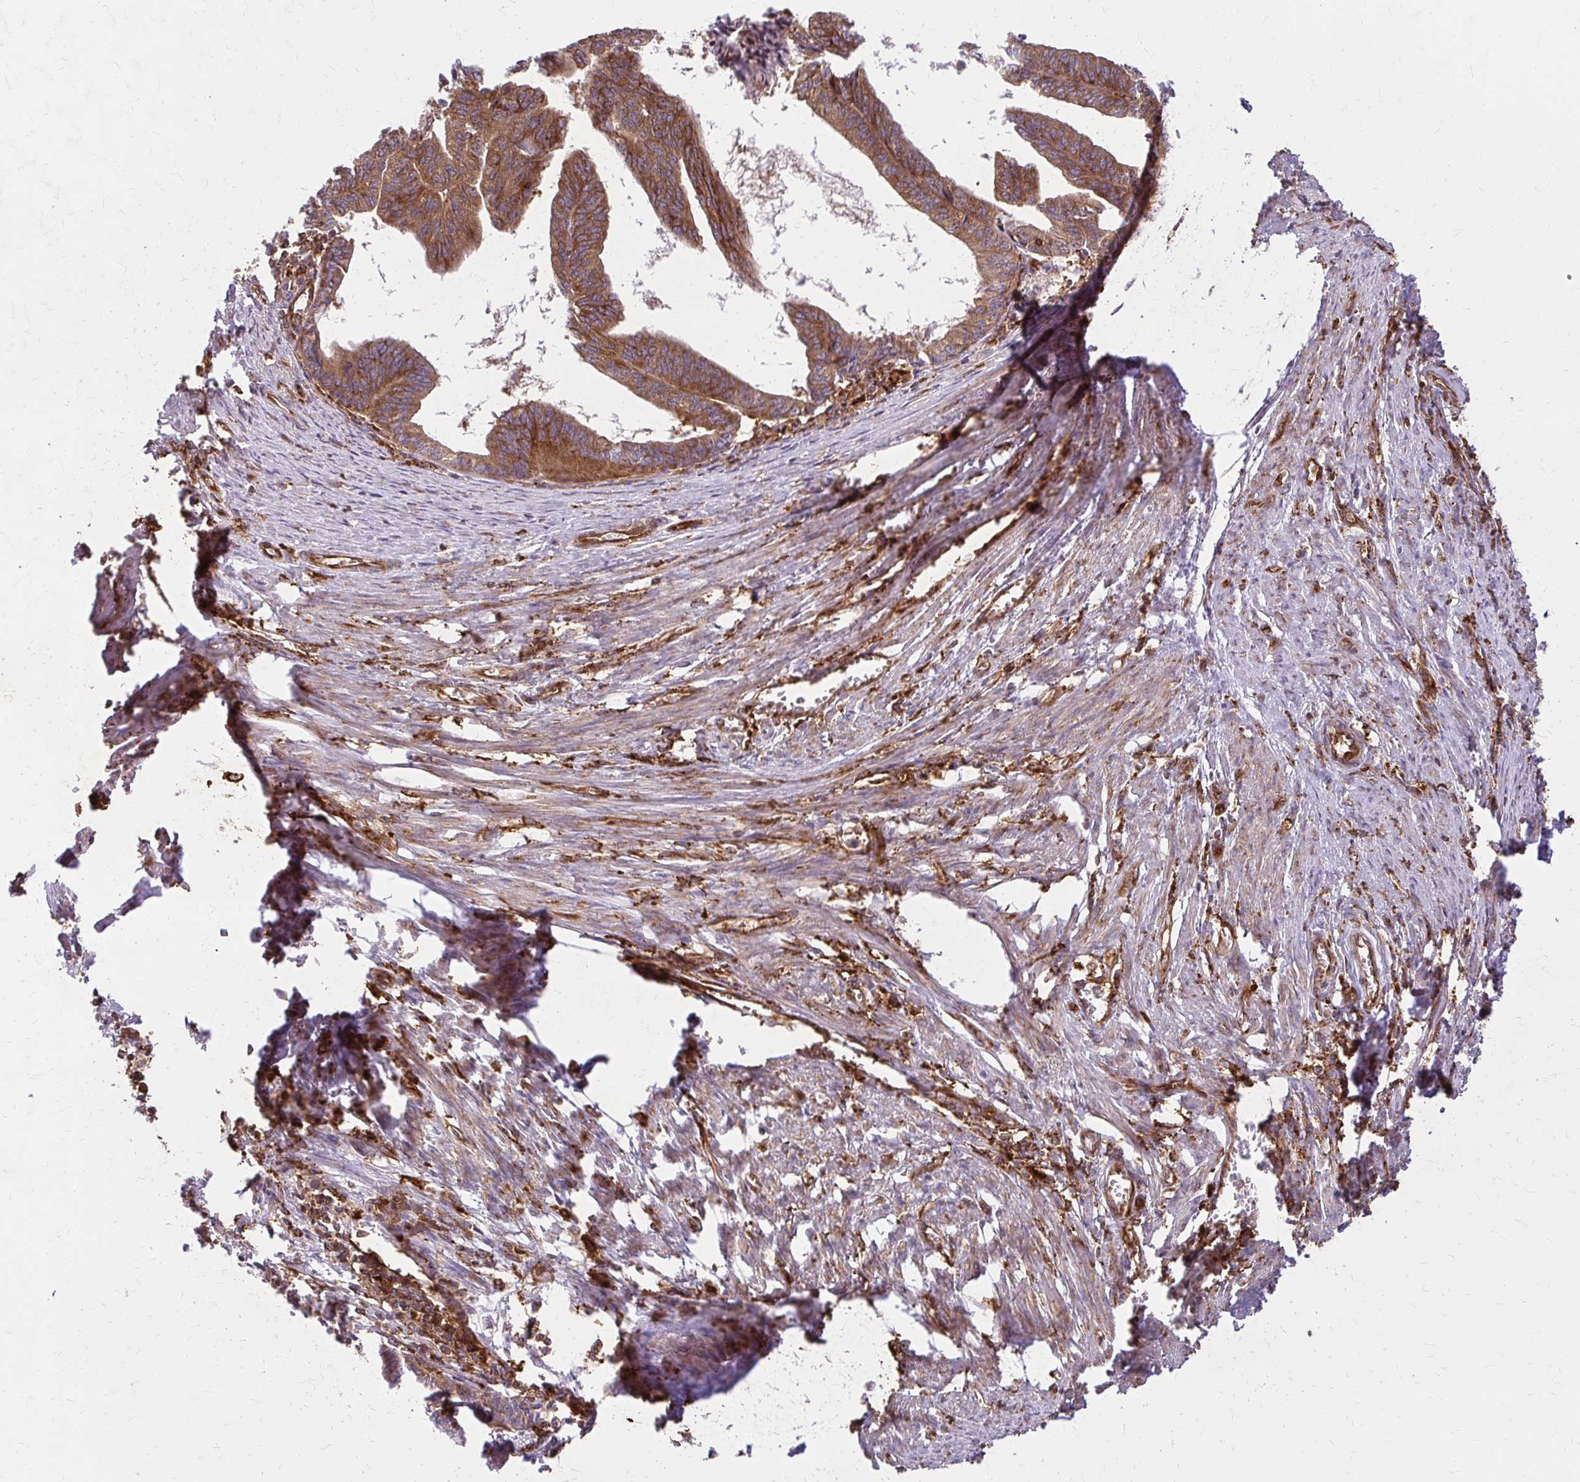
{"staining": {"intensity": "moderate", "quantity": ">75%", "location": "cytoplasmic/membranous"}, "tissue": "endometrial cancer", "cell_type": "Tumor cells", "image_type": "cancer", "snomed": [{"axis": "morphology", "description": "Adenocarcinoma, NOS"}, {"axis": "topography", "description": "Endometrium"}], "caption": "This is an image of IHC staining of endometrial cancer (adenocarcinoma), which shows moderate staining in the cytoplasmic/membranous of tumor cells.", "gene": "WASF2", "patient": {"sex": "female", "age": 65}}